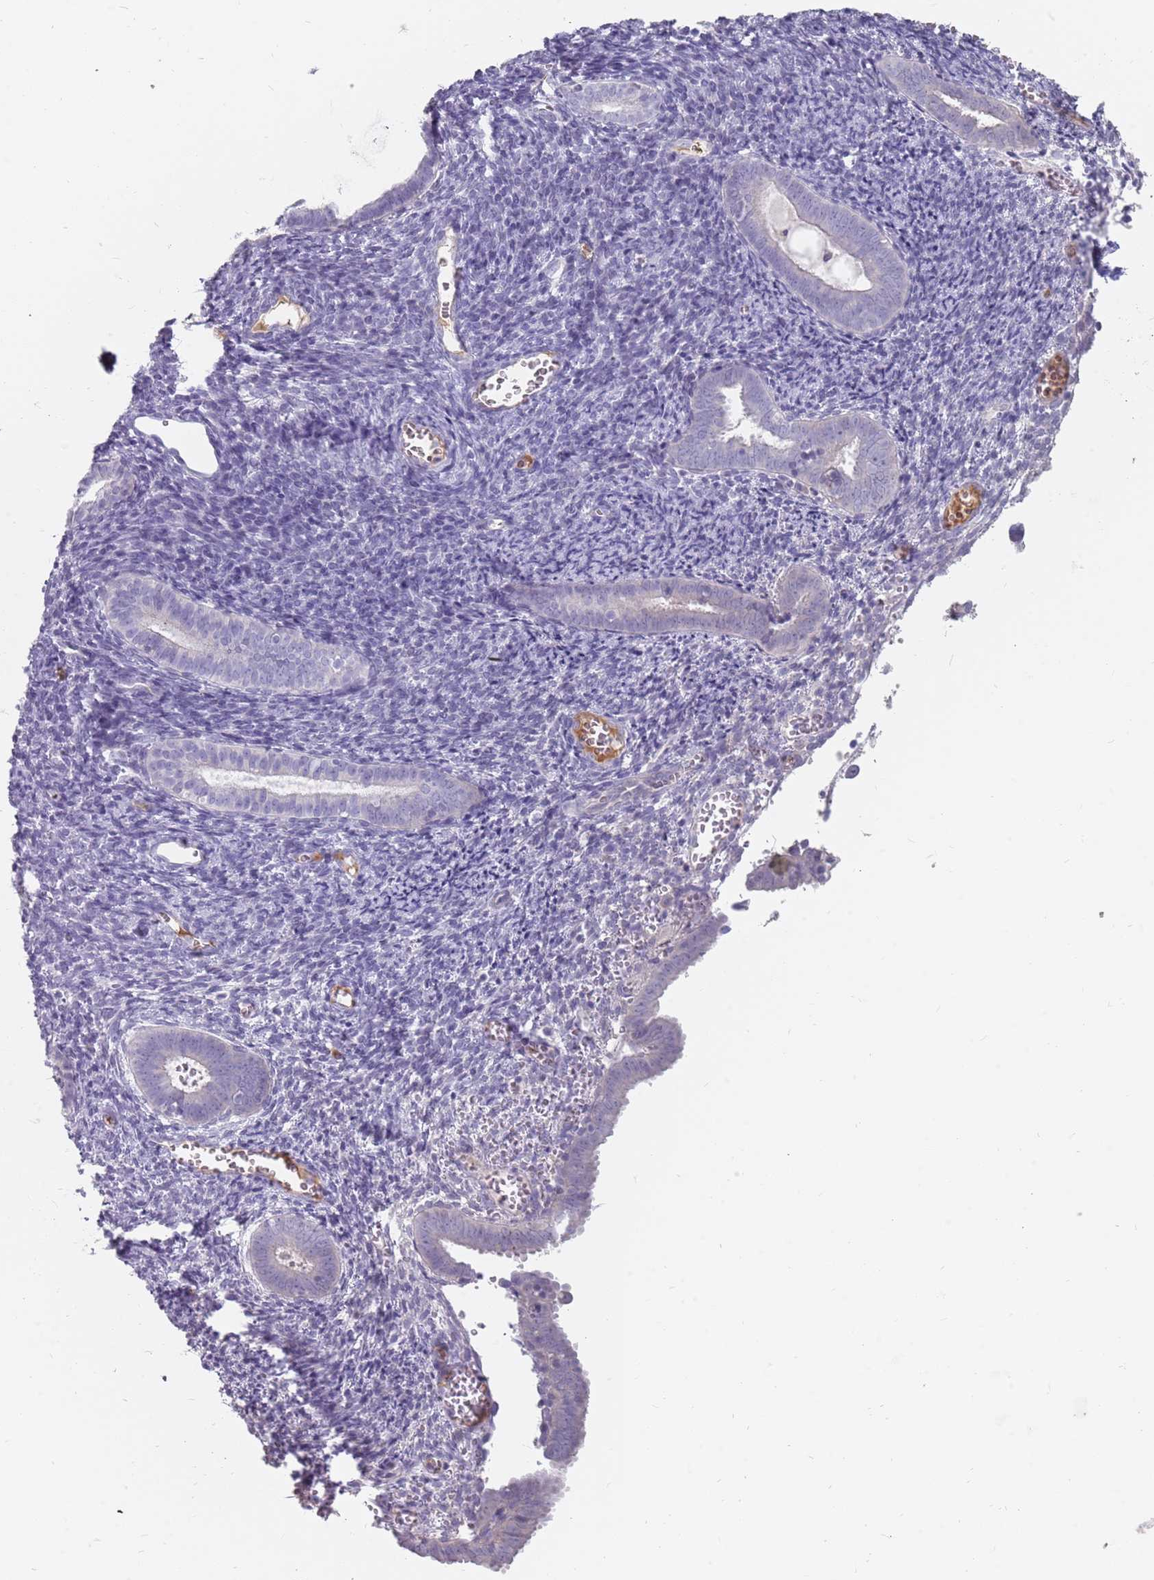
{"staining": {"intensity": "negative", "quantity": "none", "location": "none"}, "tissue": "endometrial cancer", "cell_type": "Tumor cells", "image_type": "cancer", "snomed": [{"axis": "morphology", "description": "Adenocarcinoma, NOS"}, {"axis": "topography", "description": "Endometrium"}], "caption": "There is no significant staining in tumor cells of endometrial cancer. (DAB (3,3'-diaminobenzidine) immunohistochemistry (IHC) visualized using brightfield microscopy, high magnification).", "gene": "DDX4", "patient": {"sex": "female", "age": 75}}